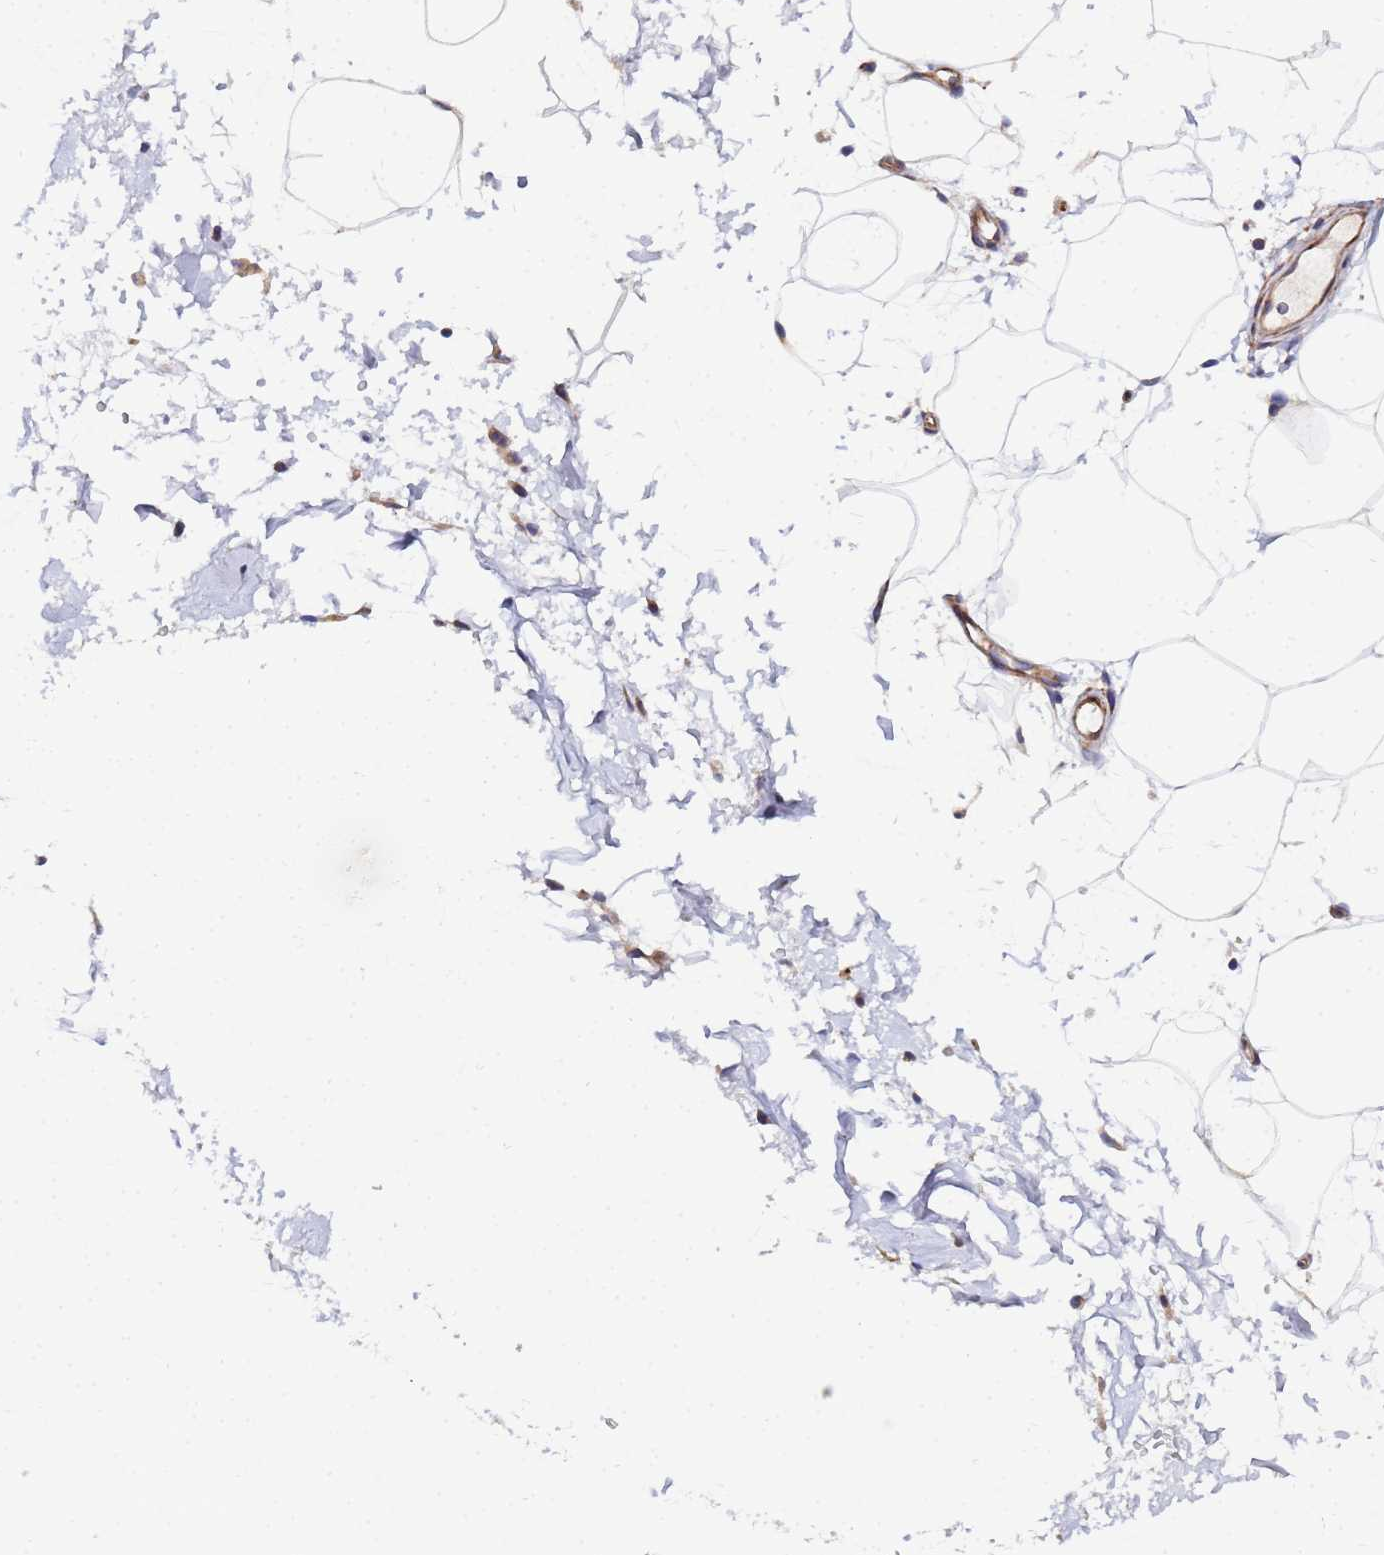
{"staining": {"intensity": "negative", "quantity": "none", "location": "none"}, "tissue": "adipose tissue", "cell_type": "Adipocytes", "image_type": "normal", "snomed": [{"axis": "morphology", "description": "Normal tissue, NOS"}, {"axis": "topography", "description": "Soft tissue"}, {"axis": "topography", "description": "Adipose tissue"}, {"axis": "topography", "description": "Vascular tissue"}, {"axis": "topography", "description": "Peripheral nerve tissue"}], "caption": "High power microscopy image of an IHC micrograph of unremarkable adipose tissue, revealing no significant positivity in adipocytes.", "gene": "POM121C", "patient": {"sex": "male", "age": 74}}